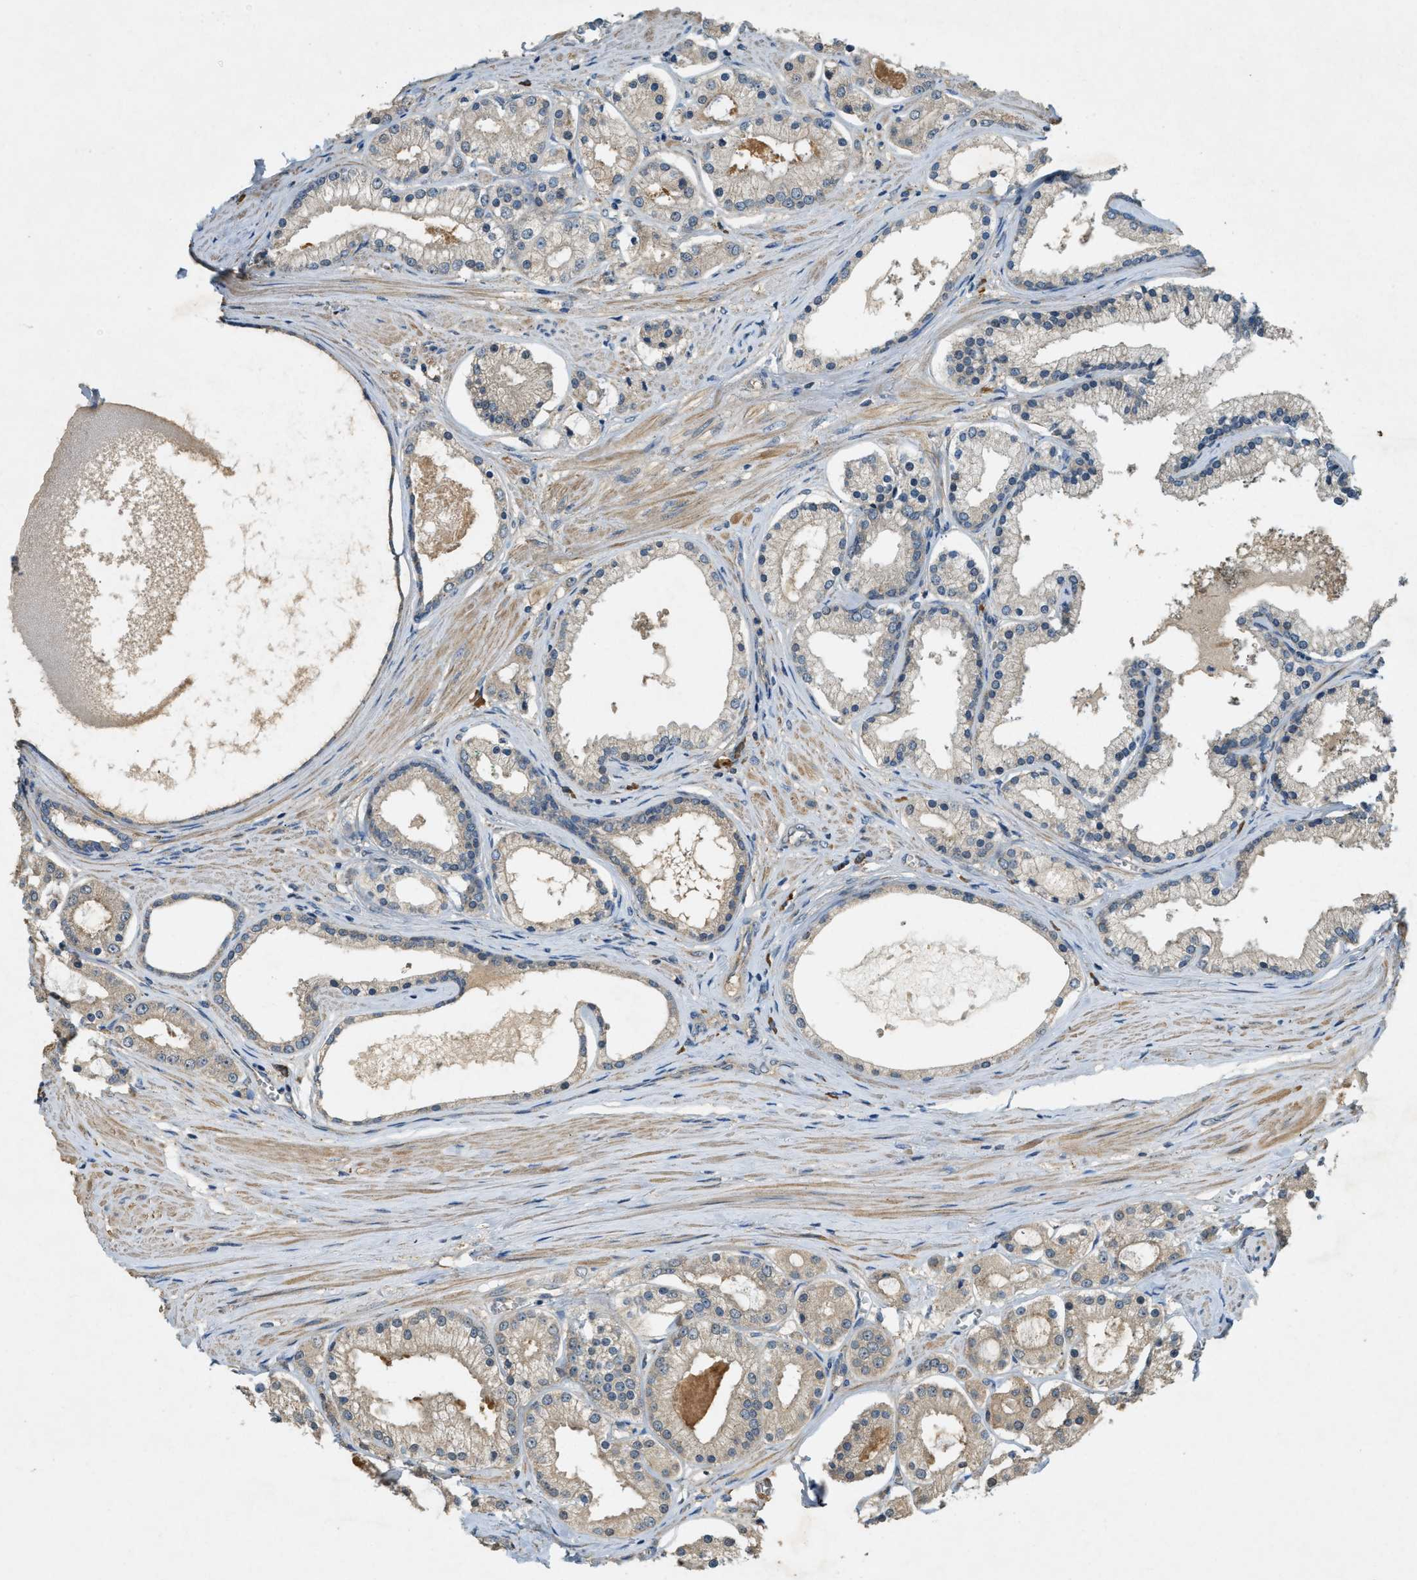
{"staining": {"intensity": "weak", "quantity": ">75%", "location": "cytoplasmic/membranous"}, "tissue": "prostate cancer", "cell_type": "Tumor cells", "image_type": "cancer", "snomed": [{"axis": "morphology", "description": "Adenocarcinoma, High grade"}, {"axis": "topography", "description": "Prostate"}], "caption": "Protein staining exhibits weak cytoplasmic/membranous staining in approximately >75% of tumor cells in prostate cancer.", "gene": "CFLAR", "patient": {"sex": "male", "age": 66}}